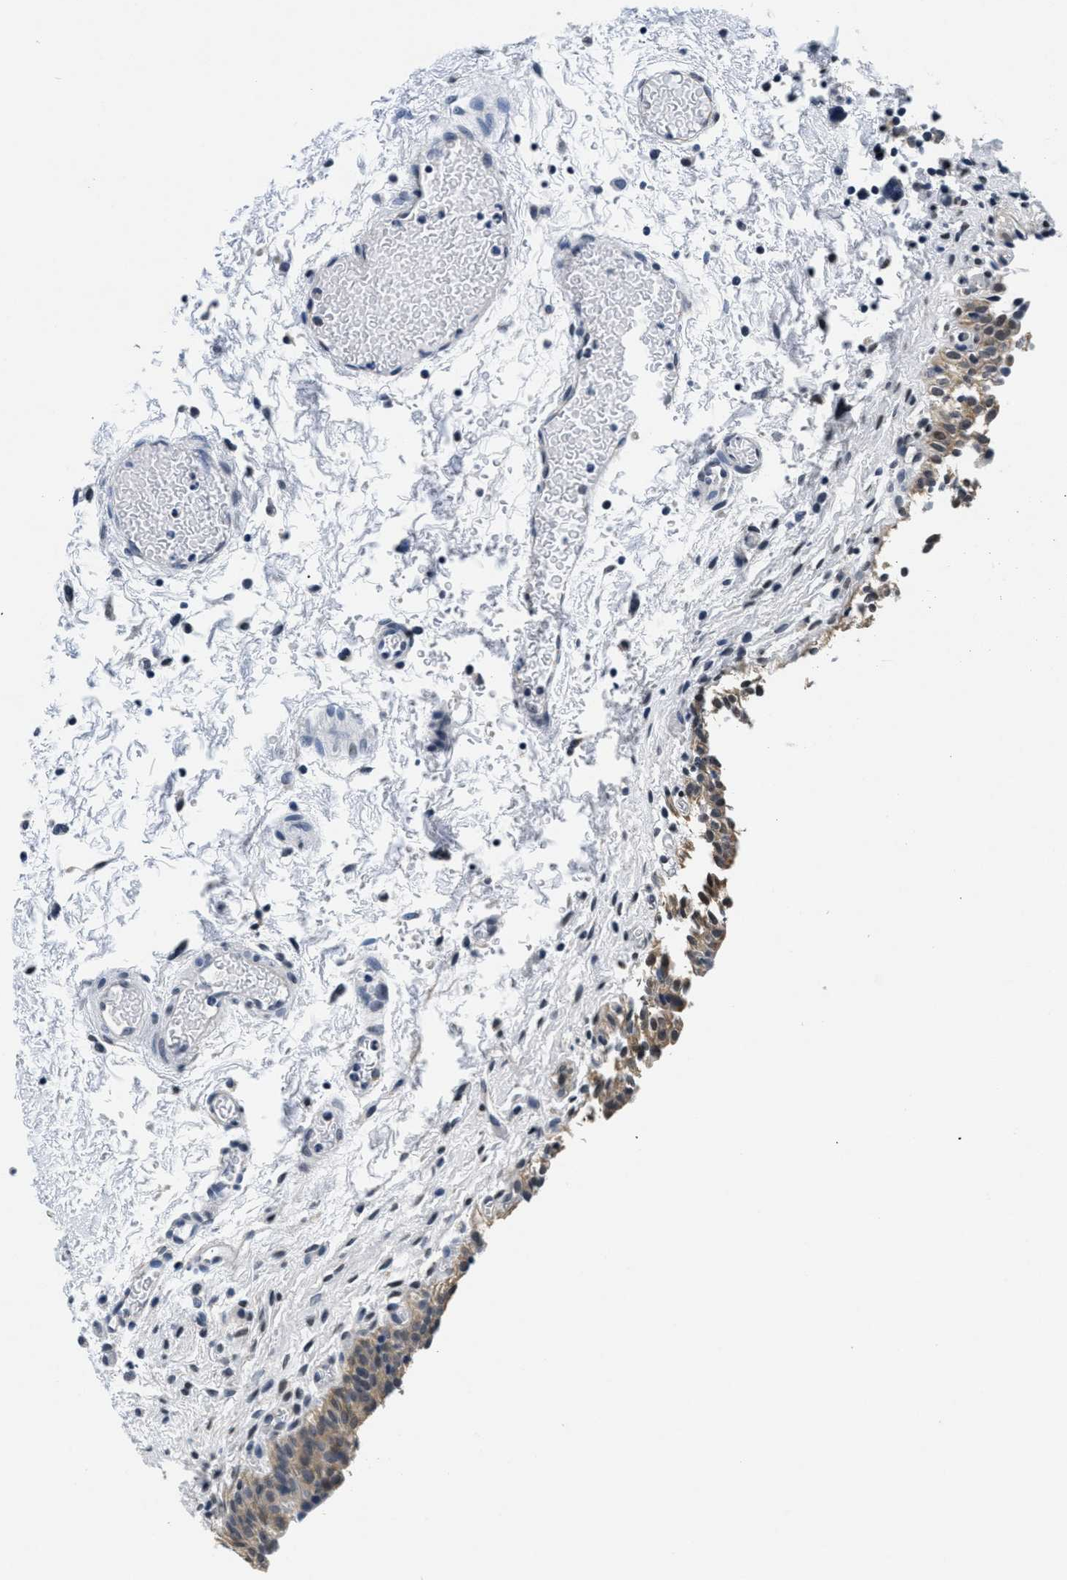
{"staining": {"intensity": "moderate", "quantity": ">75%", "location": "cytoplasmic/membranous"}, "tissue": "urinary bladder", "cell_type": "Urothelial cells", "image_type": "normal", "snomed": [{"axis": "morphology", "description": "Normal tissue, NOS"}, {"axis": "topography", "description": "Urinary bladder"}], "caption": "Protein expression analysis of benign urinary bladder reveals moderate cytoplasmic/membranous expression in approximately >75% of urothelial cells.", "gene": "HS3ST2", "patient": {"sex": "male", "age": 55}}